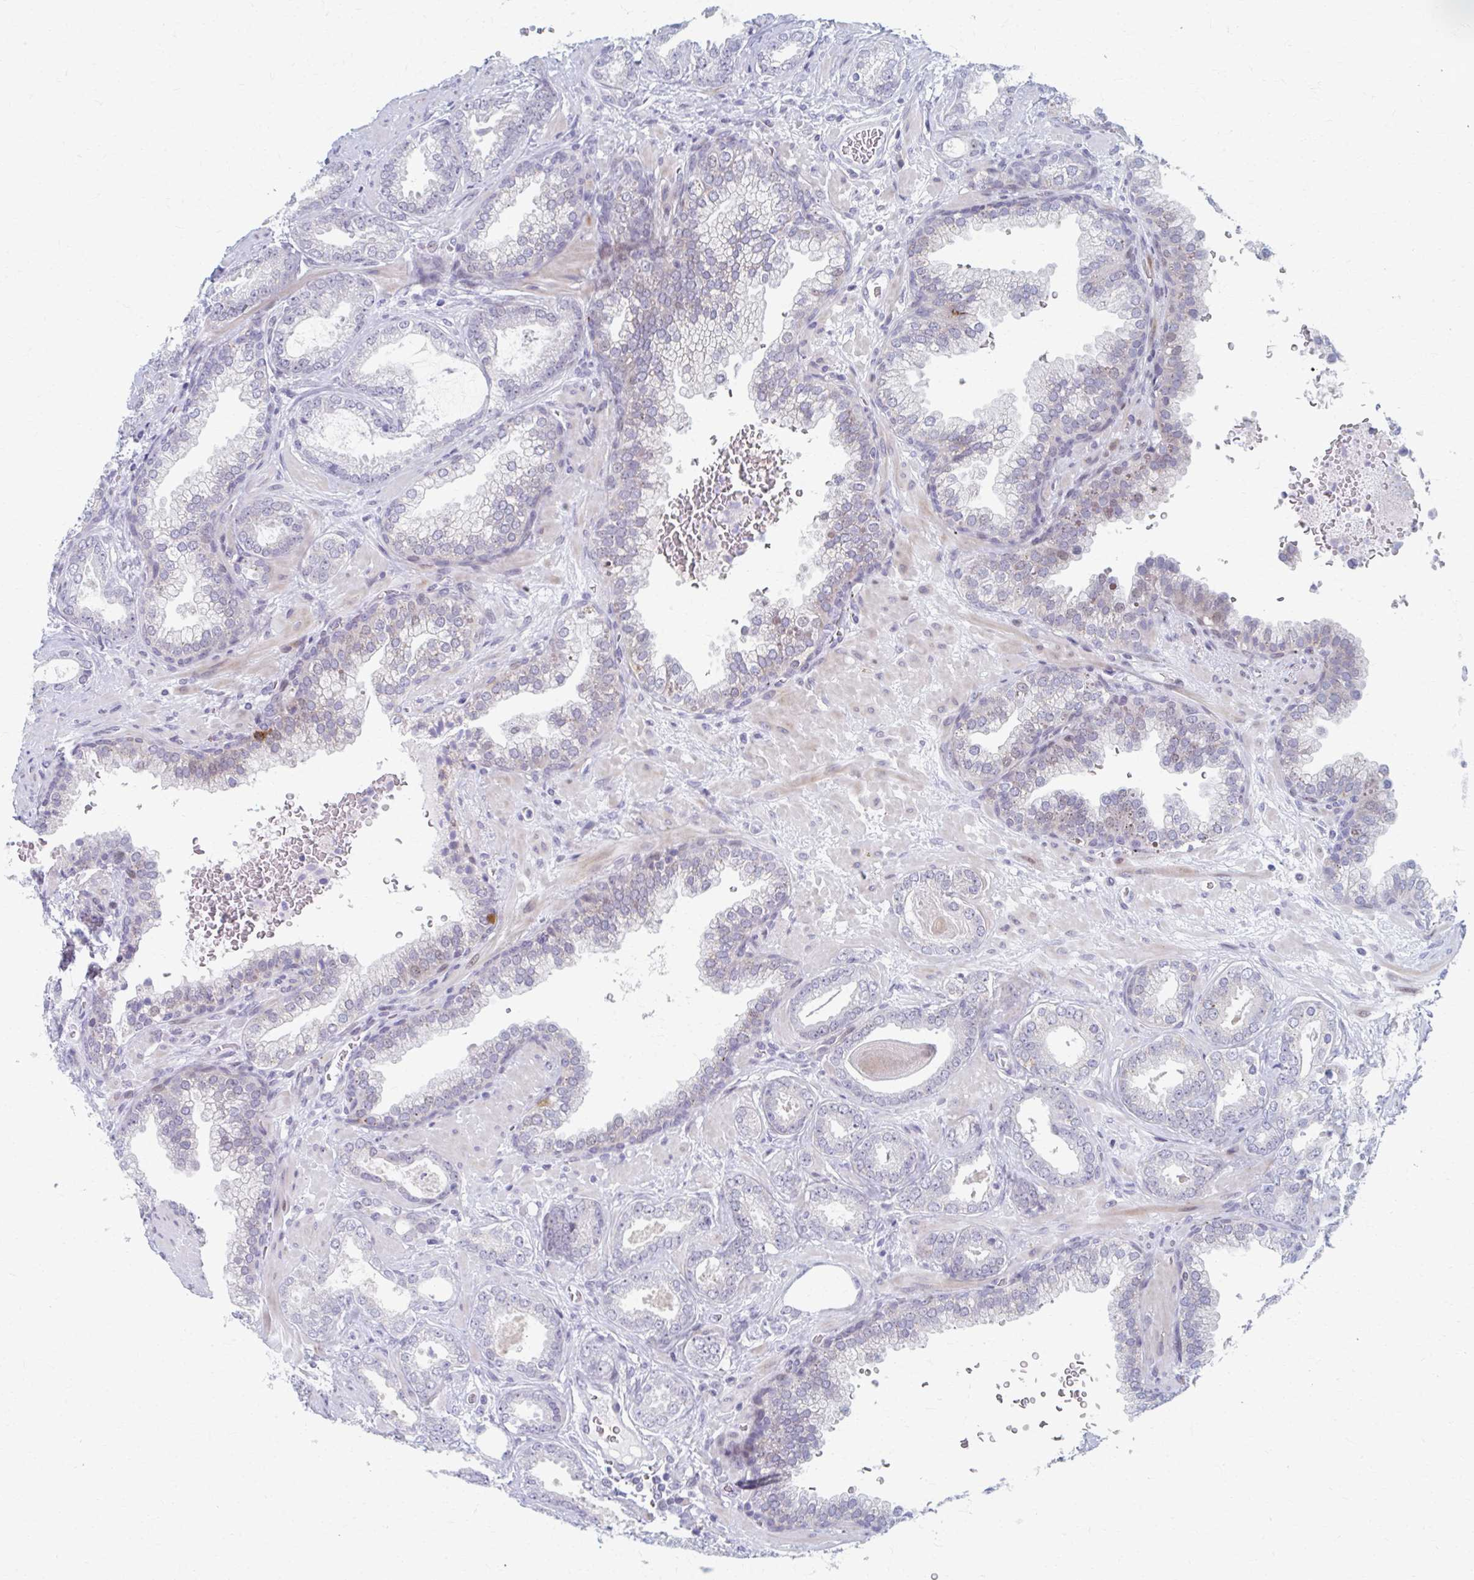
{"staining": {"intensity": "negative", "quantity": "none", "location": "none"}, "tissue": "prostate cancer", "cell_type": "Tumor cells", "image_type": "cancer", "snomed": [{"axis": "morphology", "description": "Adenocarcinoma, High grade"}, {"axis": "topography", "description": "Prostate"}], "caption": "Tumor cells are negative for protein expression in human prostate adenocarcinoma (high-grade).", "gene": "ABHD16B", "patient": {"sex": "male", "age": 58}}